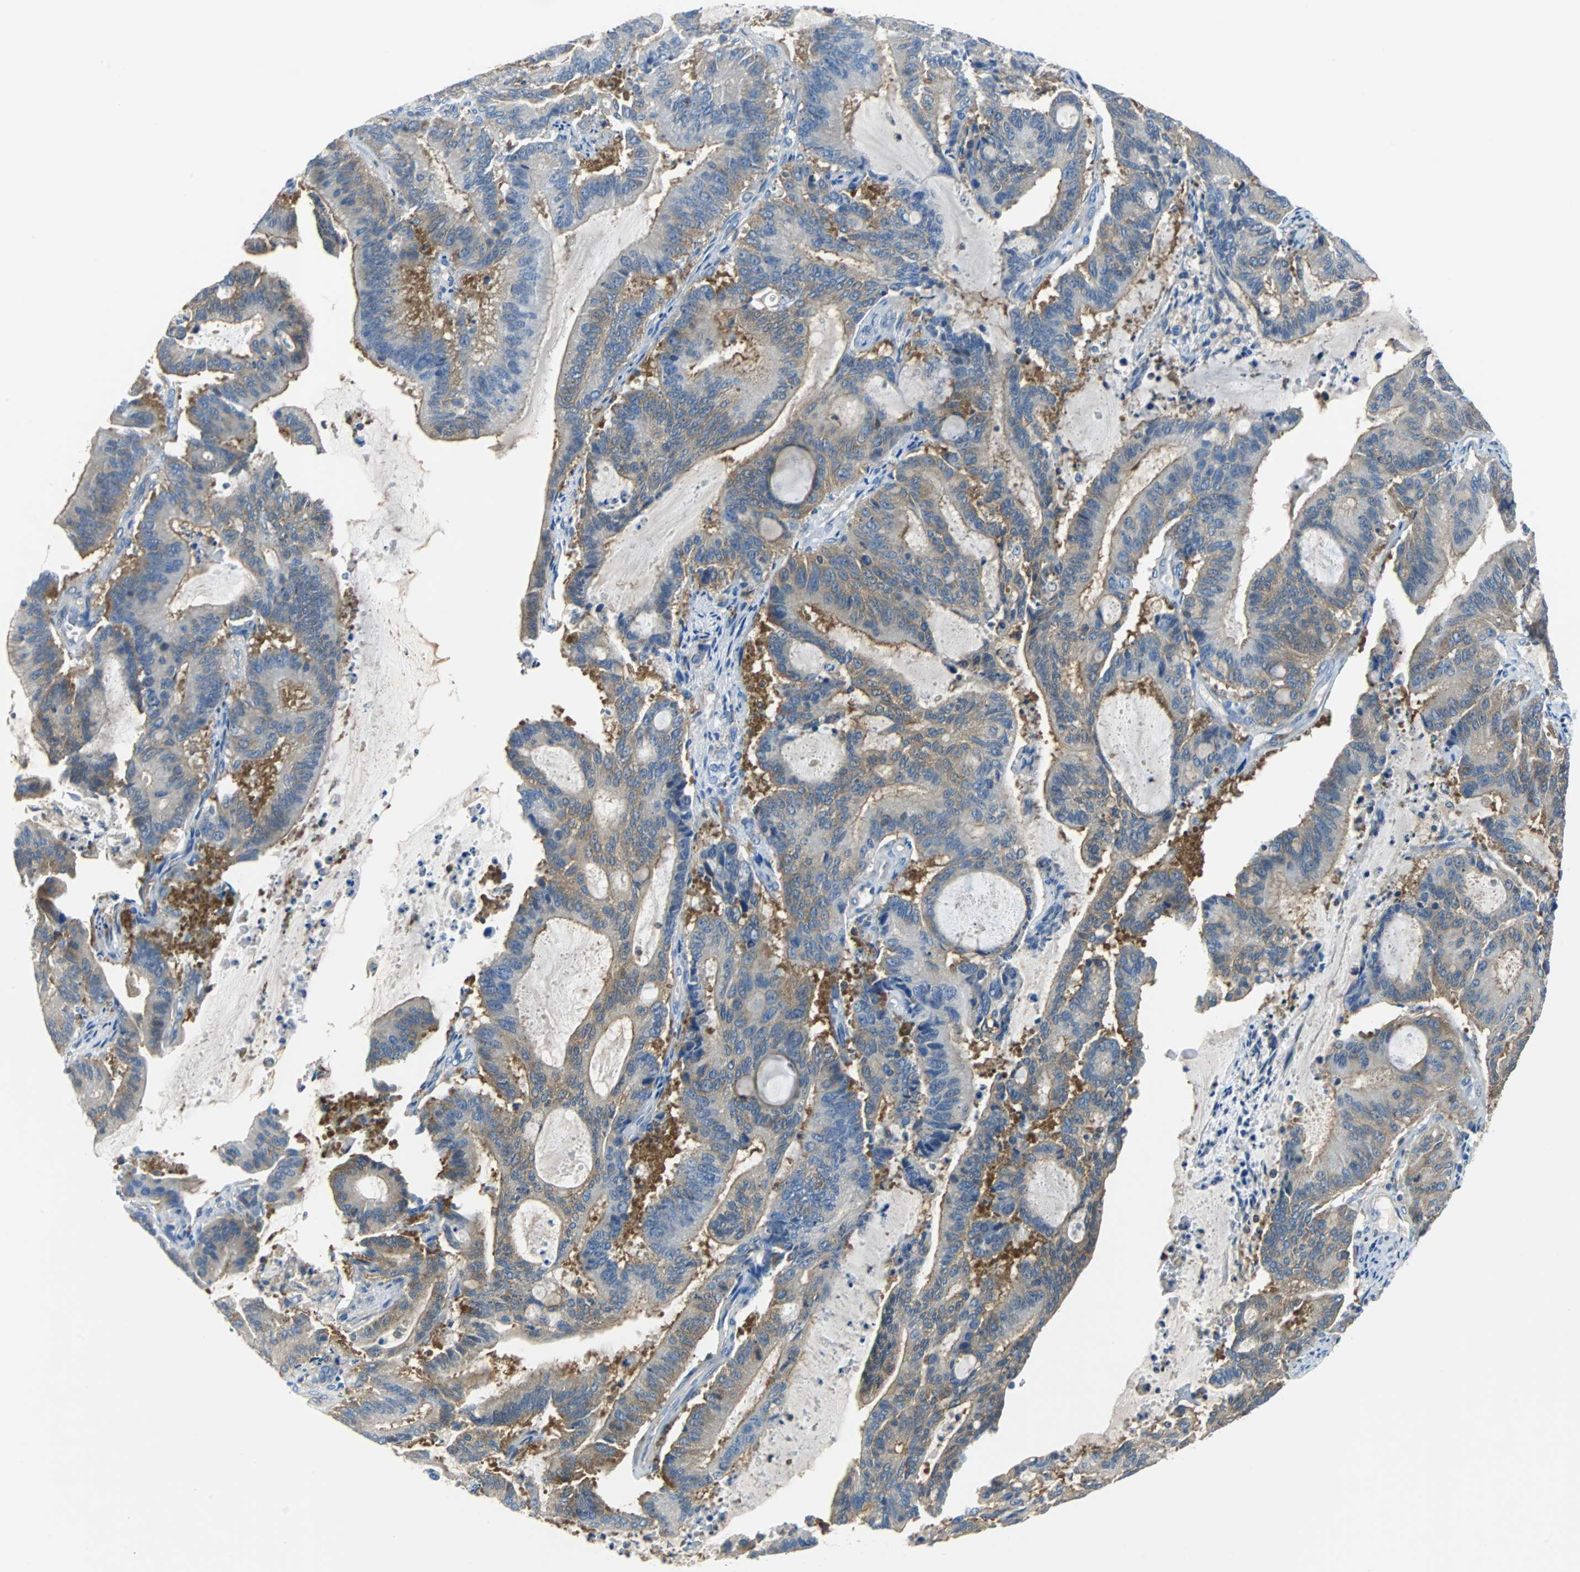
{"staining": {"intensity": "weak", "quantity": "25%-75%", "location": "cytoplasmic/membranous"}, "tissue": "liver cancer", "cell_type": "Tumor cells", "image_type": "cancer", "snomed": [{"axis": "morphology", "description": "Cholangiocarcinoma"}, {"axis": "topography", "description": "Liver"}], "caption": "This photomicrograph demonstrates cholangiocarcinoma (liver) stained with IHC to label a protein in brown. The cytoplasmic/membranous of tumor cells show weak positivity for the protein. Nuclei are counter-stained blue.", "gene": "TSC22D4", "patient": {"sex": "female", "age": 73}}